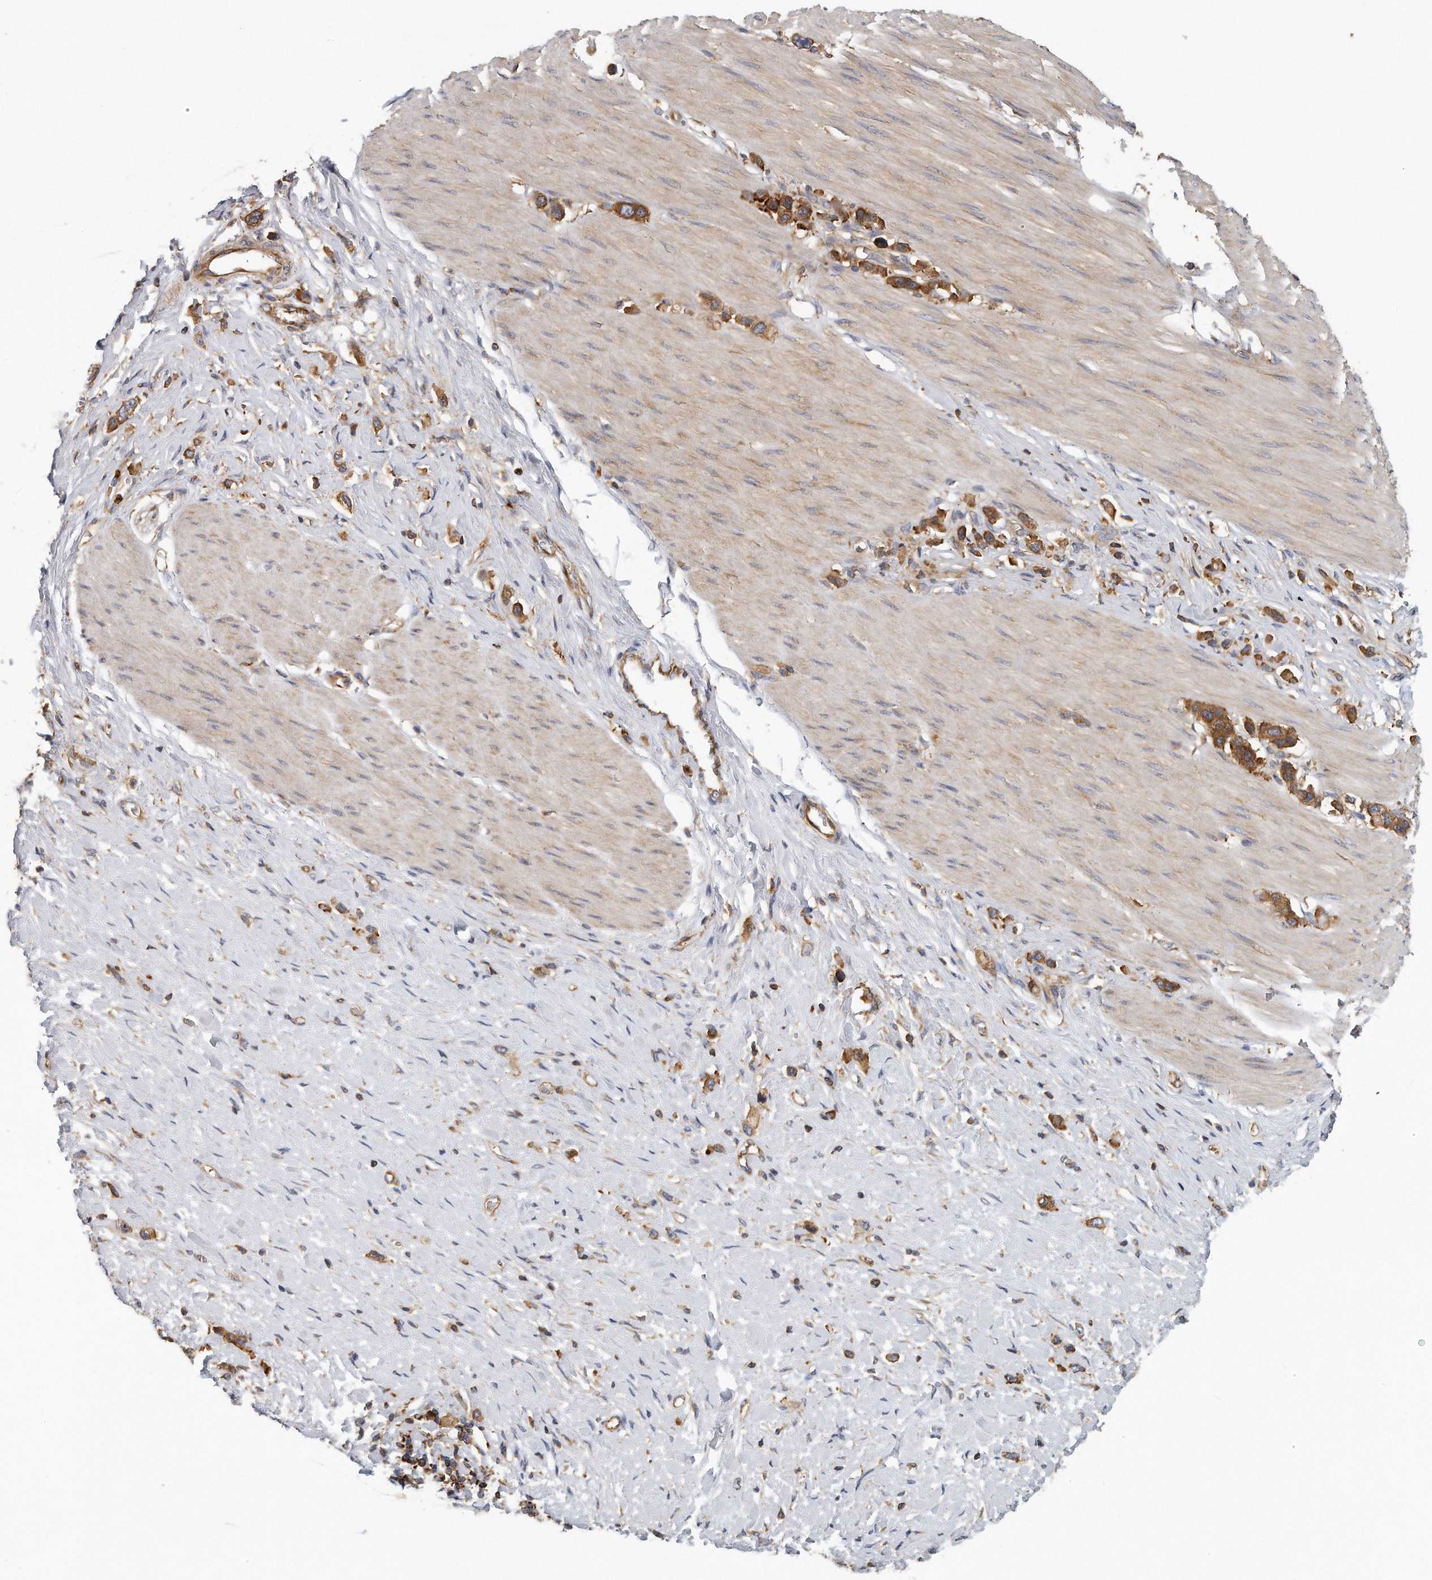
{"staining": {"intensity": "strong", "quantity": ">75%", "location": "cytoplasmic/membranous"}, "tissue": "stomach cancer", "cell_type": "Tumor cells", "image_type": "cancer", "snomed": [{"axis": "morphology", "description": "Adenocarcinoma, NOS"}, {"axis": "topography", "description": "Stomach"}], "caption": "Protein analysis of stomach cancer (adenocarcinoma) tissue demonstrates strong cytoplasmic/membranous staining in approximately >75% of tumor cells.", "gene": "EIF3I", "patient": {"sex": "female", "age": 65}}